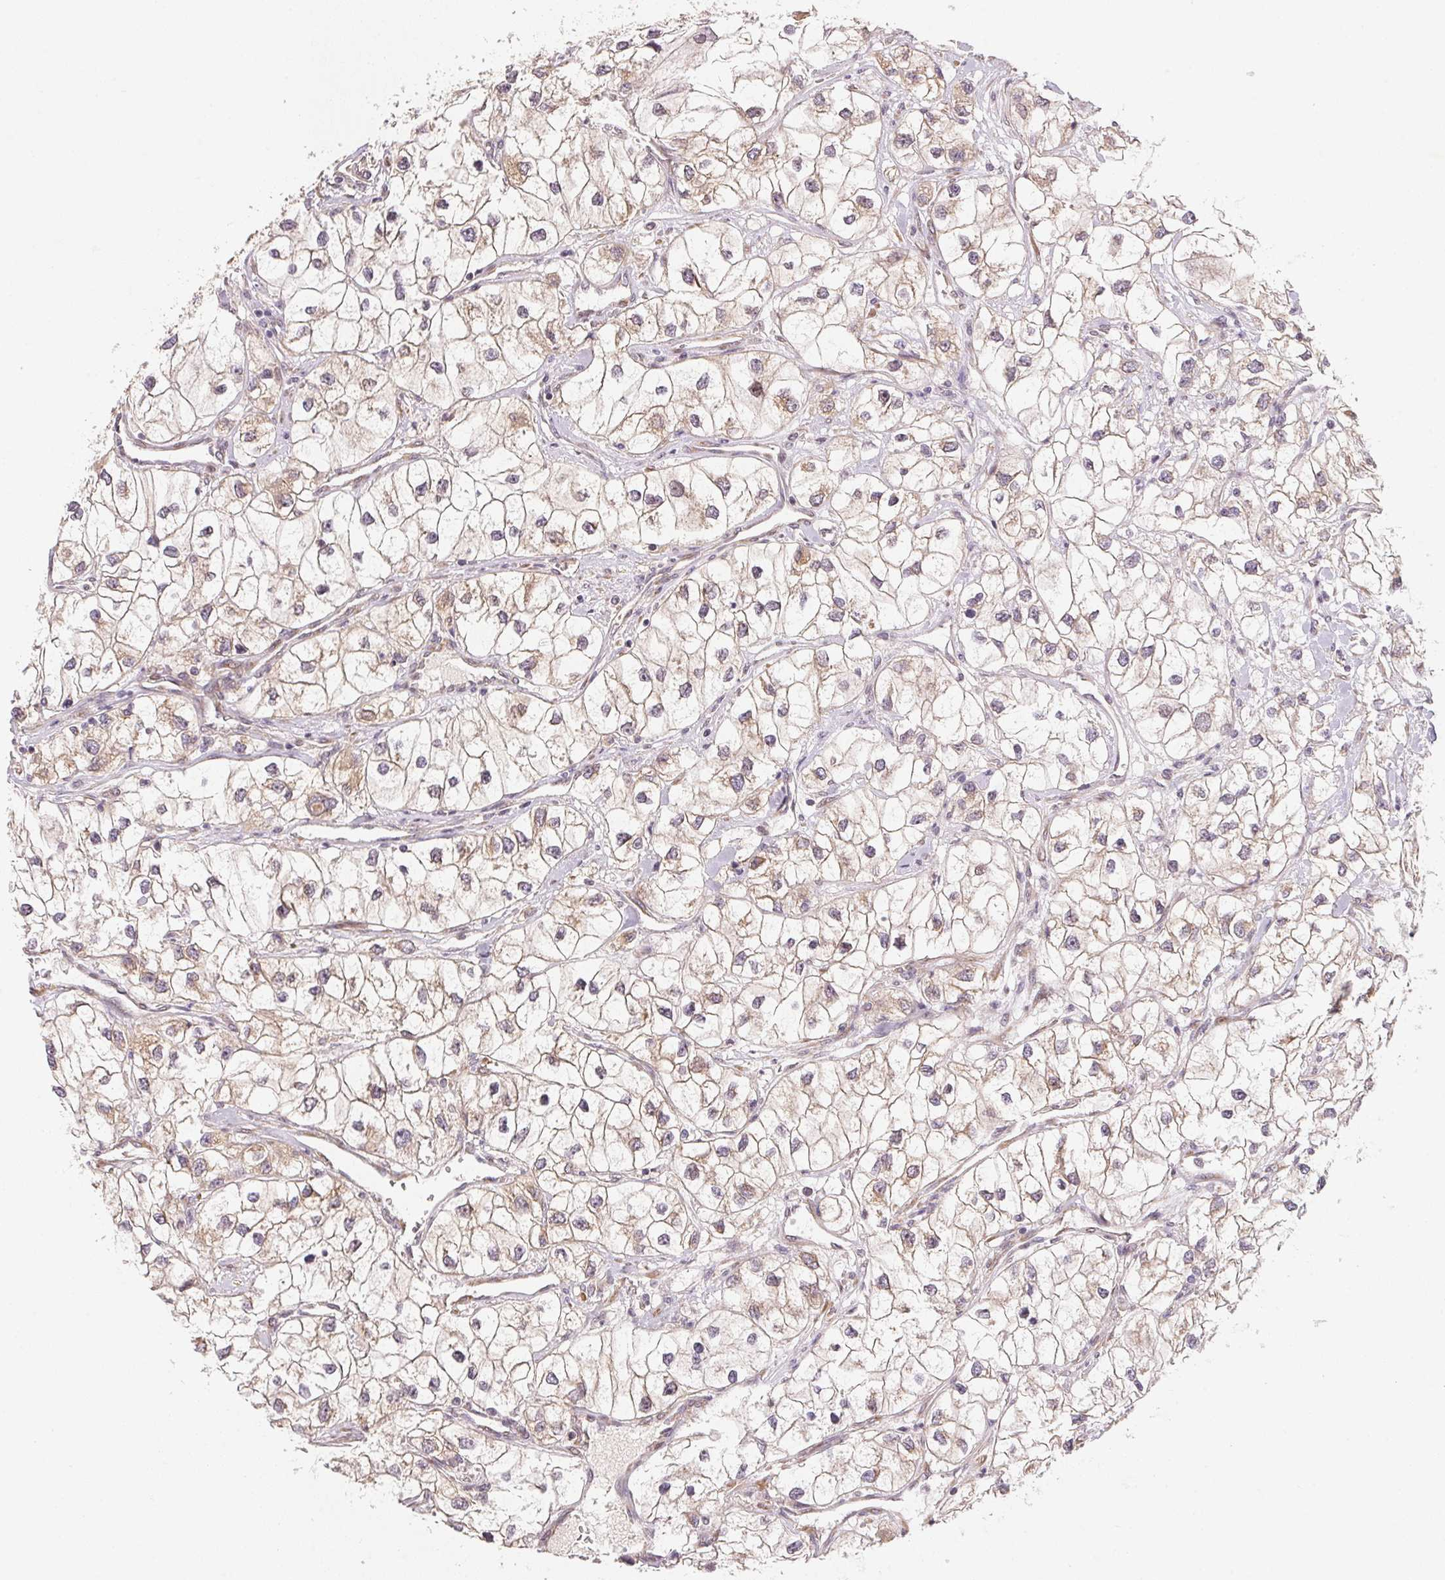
{"staining": {"intensity": "weak", "quantity": "25%-75%", "location": "cytoplasmic/membranous"}, "tissue": "renal cancer", "cell_type": "Tumor cells", "image_type": "cancer", "snomed": [{"axis": "morphology", "description": "Adenocarcinoma, NOS"}, {"axis": "topography", "description": "Kidney"}], "caption": "Immunohistochemical staining of human renal cancer exhibits low levels of weak cytoplasmic/membranous protein expression in approximately 25%-75% of tumor cells.", "gene": "EI24", "patient": {"sex": "male", "age": 59}}